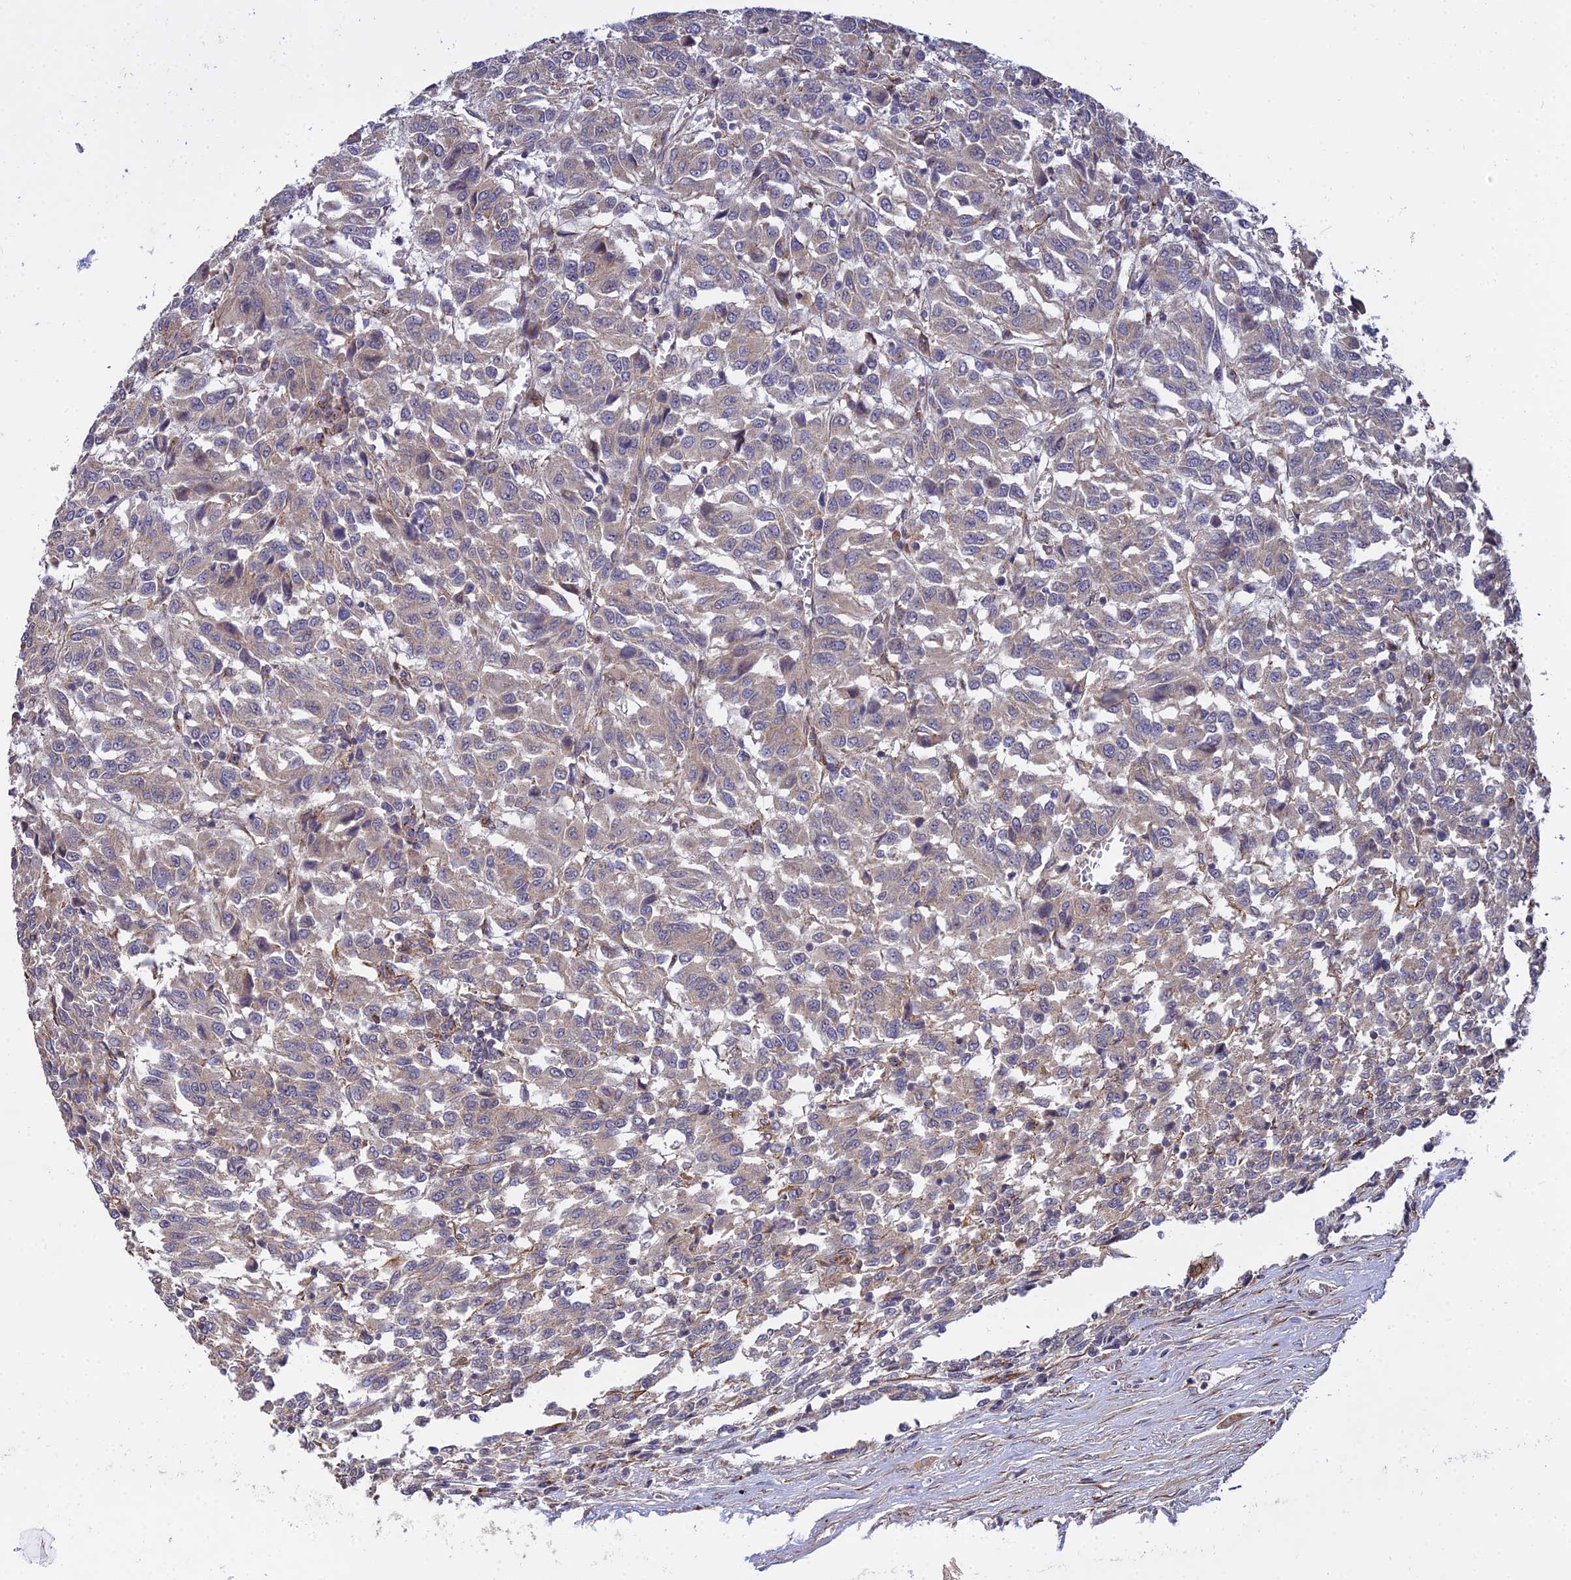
{"staining": {"intensity": "moderate", "quantity": ">75%", "location": "cytoplasmic/membranous"}, "tissue": "melanoma", "cell_type": "Tumor cells", "image_type": "cancer", "snomed": [{"axis": "morphology", "description": "Malignant melanoma, Metastatic site"}, {"axis": "topography", "description": "Lung"}], "caption": "Malignant melanoma (metastatic site) stained with immunohistochemistry (IHC) exhibits moderate cytoplasmic/membranous expression in approximately >75% of tumor cells.", "gene": "ARL8B", "patient": {"sex": "male", "age": 64}}